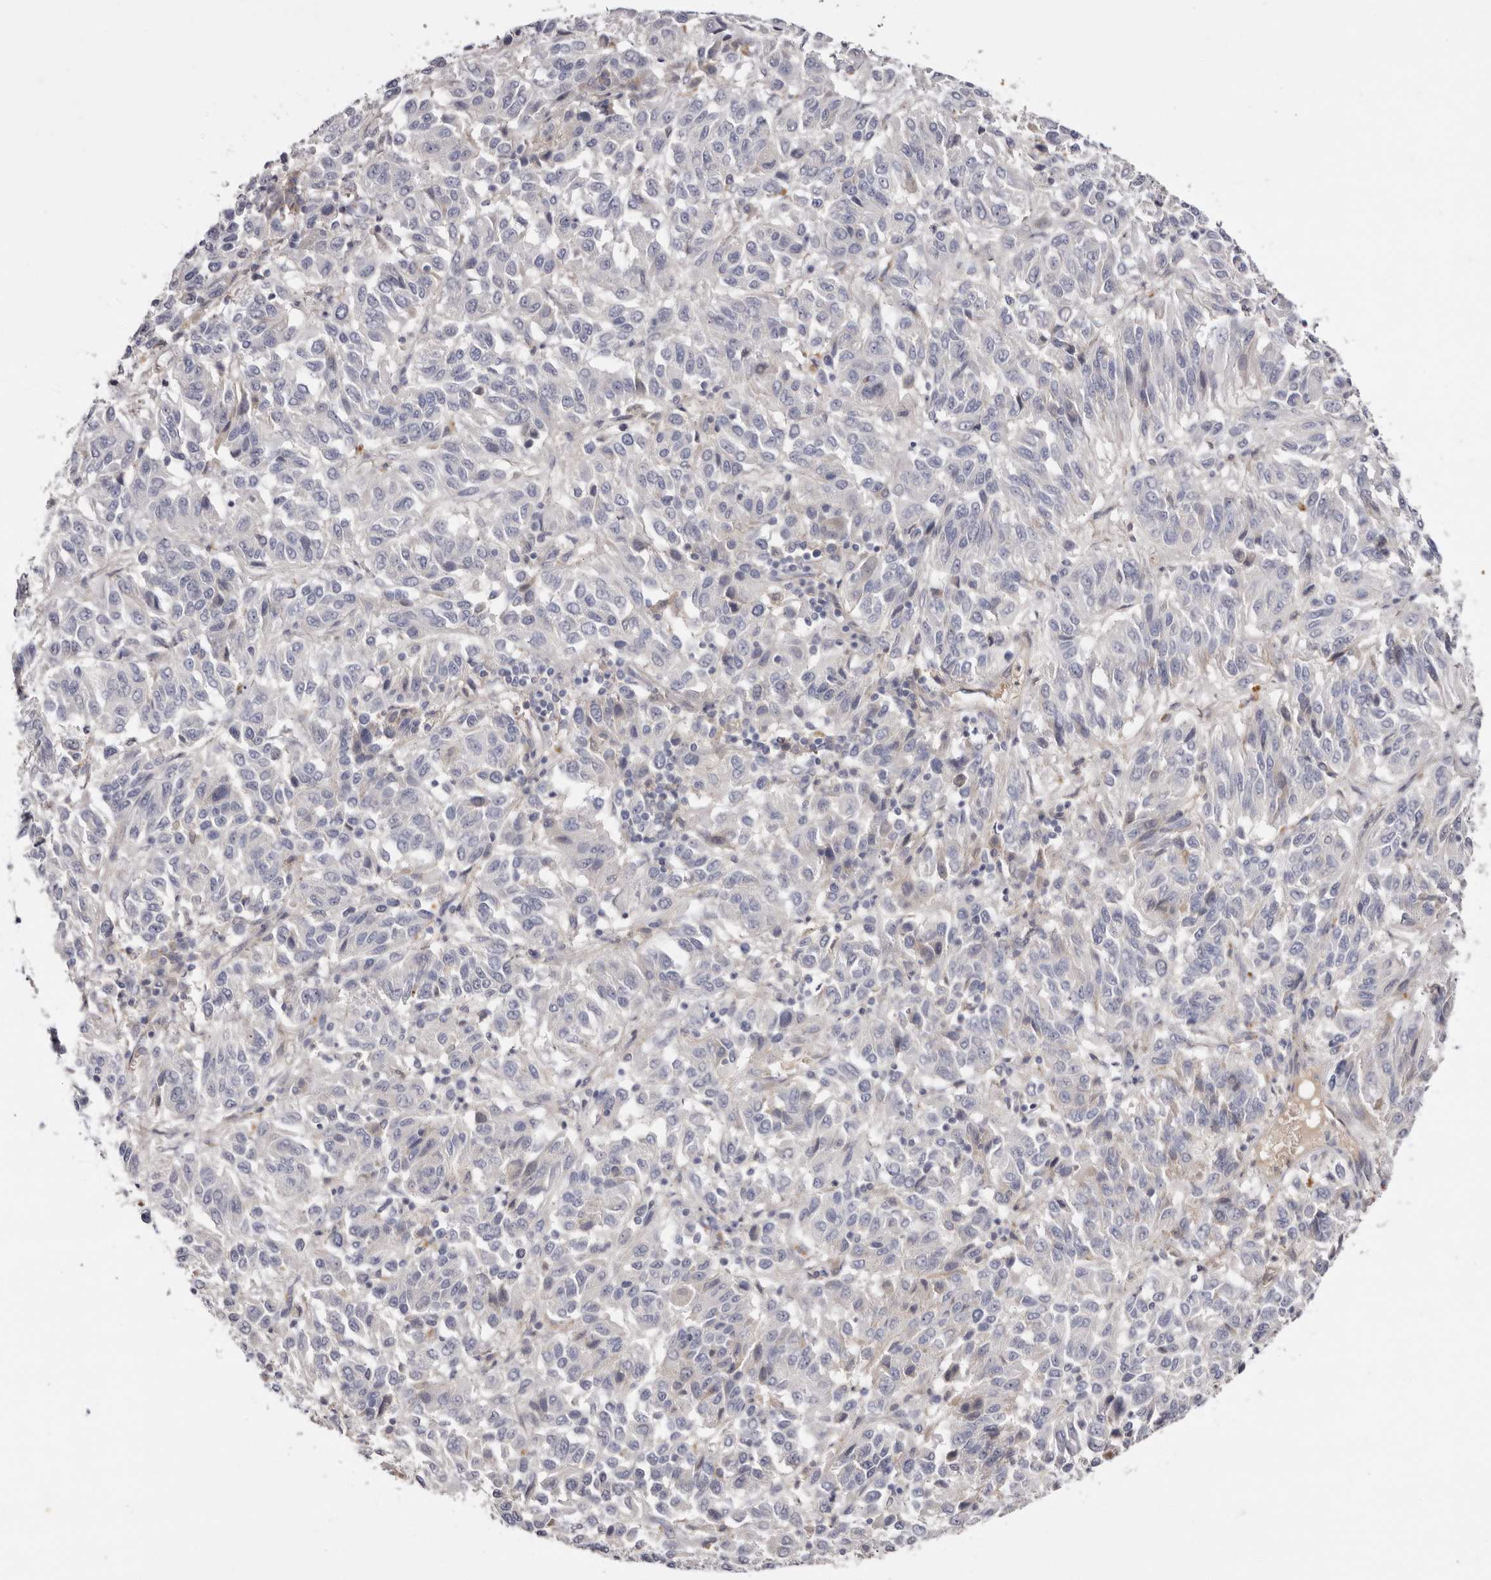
{"staining": {"intensity": "negative", "quantity": "none", "location": "none"}, "tissue": "melanoma", "cell_type": "Tumor cells", "image_type": "cancer", "snomed": [{"axis": "morphology", "description": "Malignant melanoma, Metastatic site"}, {"axis": "topography", "description": "Lung"}], "caption": "The micrograph demonstrates no staining of tumor cells in malignant melanoma (metastatic site).", "gene": "STK16", "patient": {"sex": "male", "age": 64}}